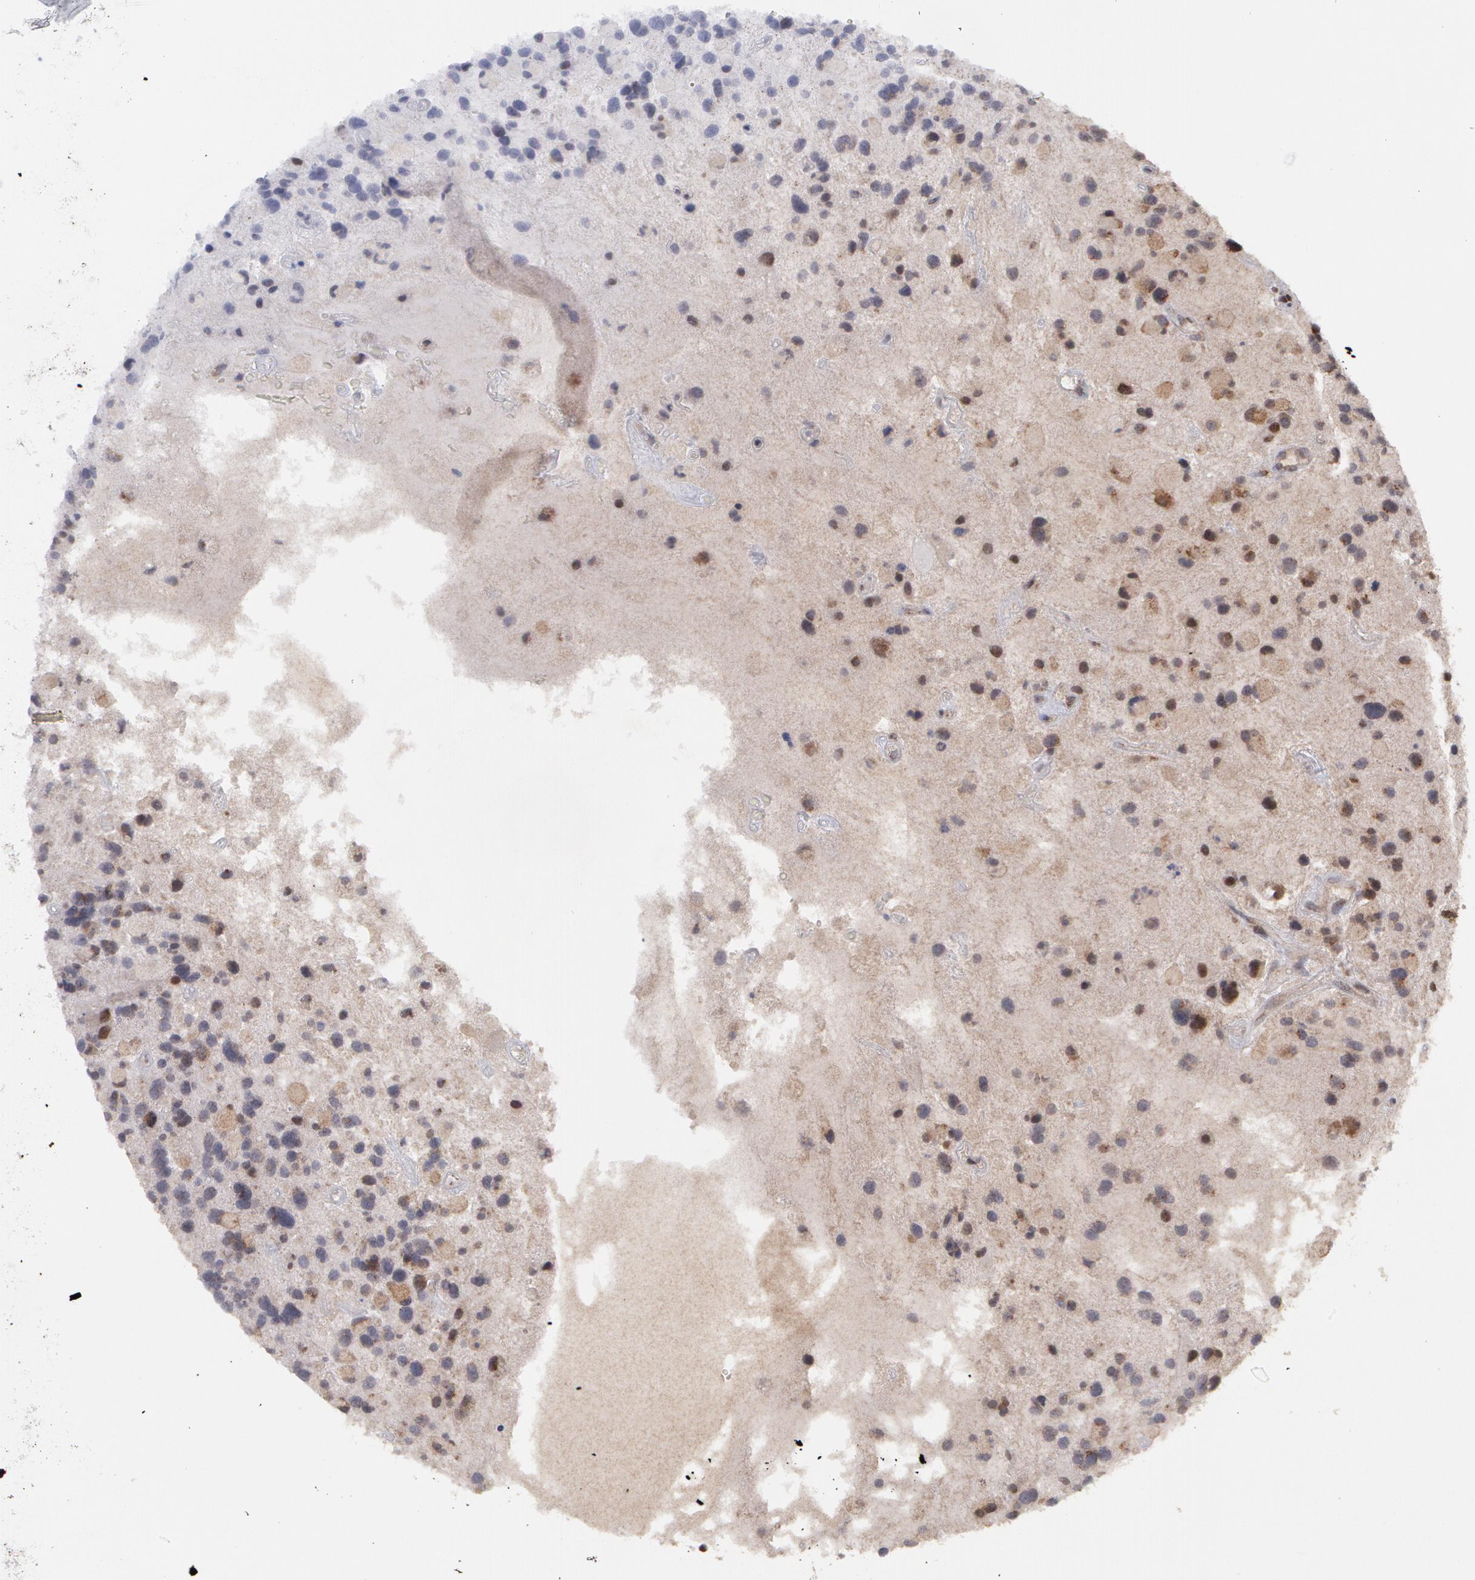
{"staining": {"intensity": "negative", "quantity": "none", "location": "none"}, "tissue": "glioma", "cell_type": "Tumor cells", "image_type": "cancer", "snomed": [{"axis": "morphology", "description": "Glioma, malignant, High grade"}, {"axis": "topography", "description": "Brain"}], "caption": "Histopathology image shows no protein expression in tumor cells of glioma tissue.", "gene": "STX5", "patient": {"sex": "female", "age": 37}}